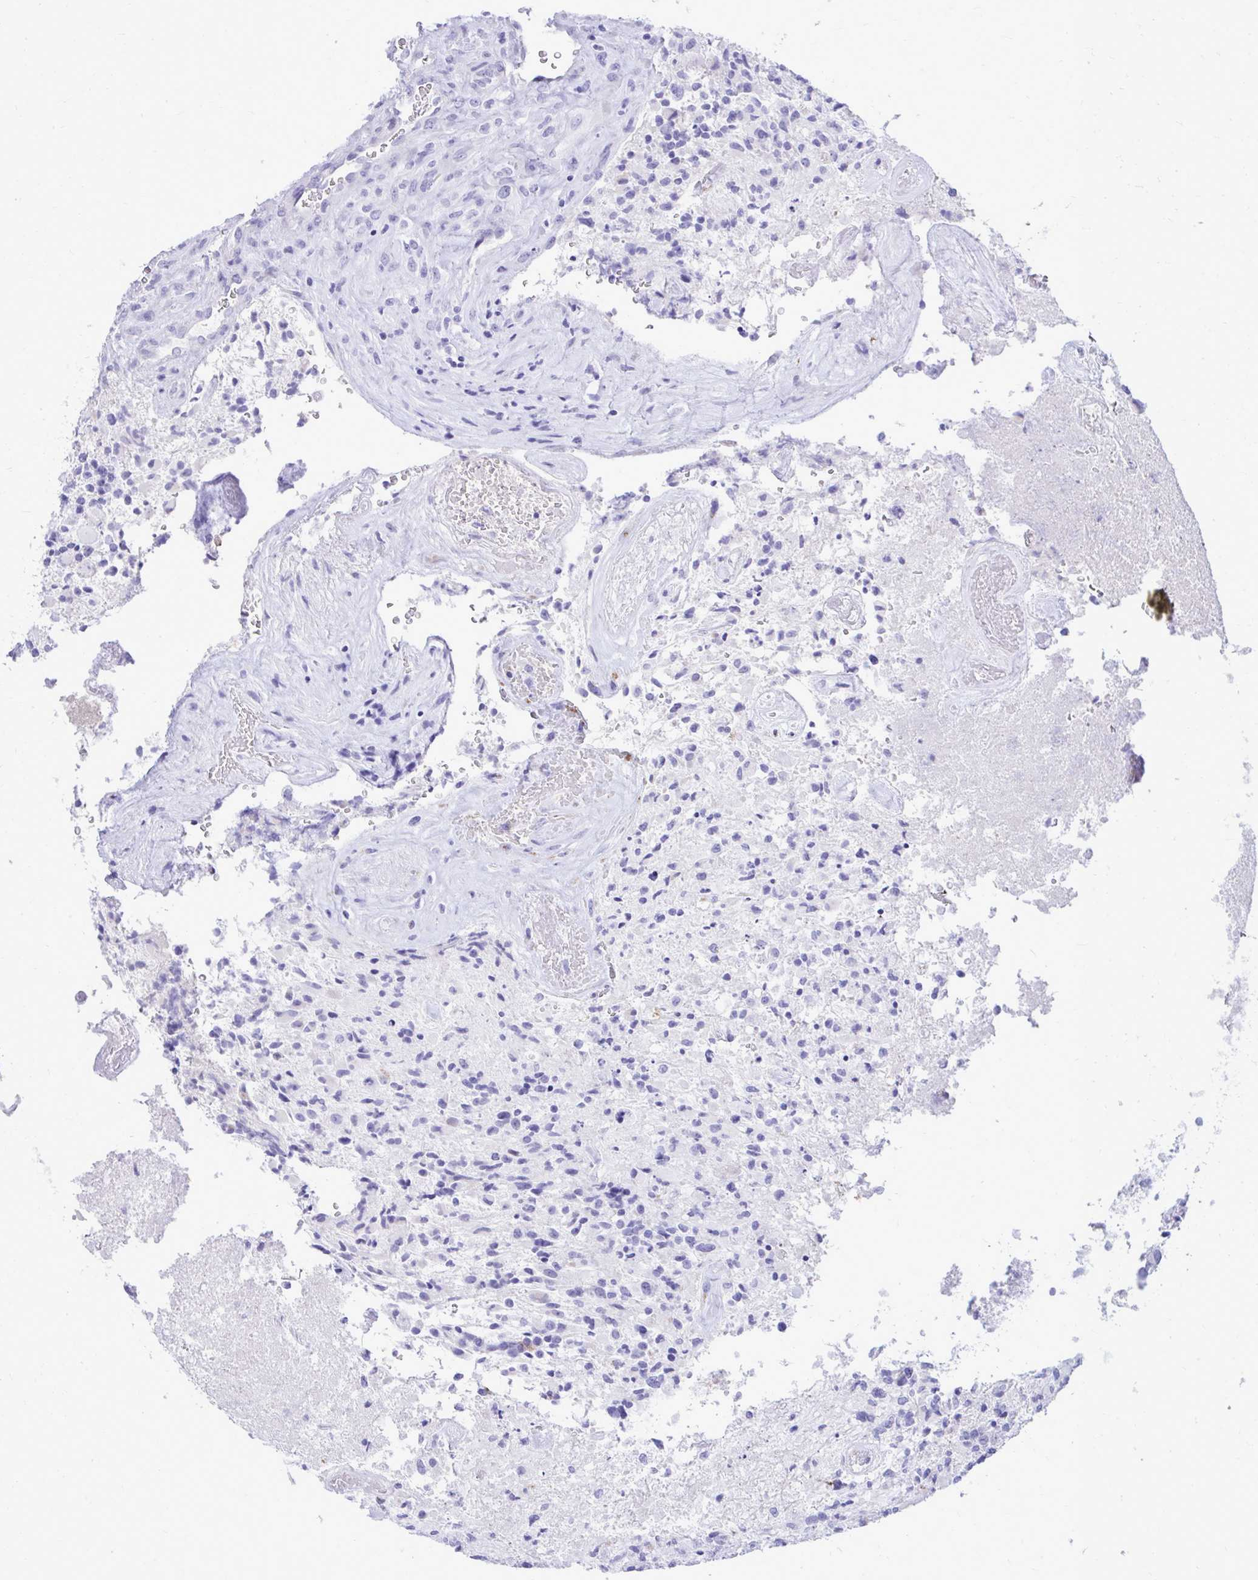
{"staining": {"intensity": "negative", "quantity": "none", "location": "none"}, "tissue": "glioma", "cell_type": "Tumor cells", "image_type": "cancer", "snomed": [{"axis": "morphology", "description": "Glioma, malignant, High grade"}, {"axis": "topography", "description": "Brain"}], "caption": "Immunohistochemistry micrograph of neoplastic tissue: high-grade glioma (malignant) stained with DAB exhibits no significant protein expression in tumor cells.", "gene": "ANKDD1B", "patient": {"sex": "female", "age": 65}}